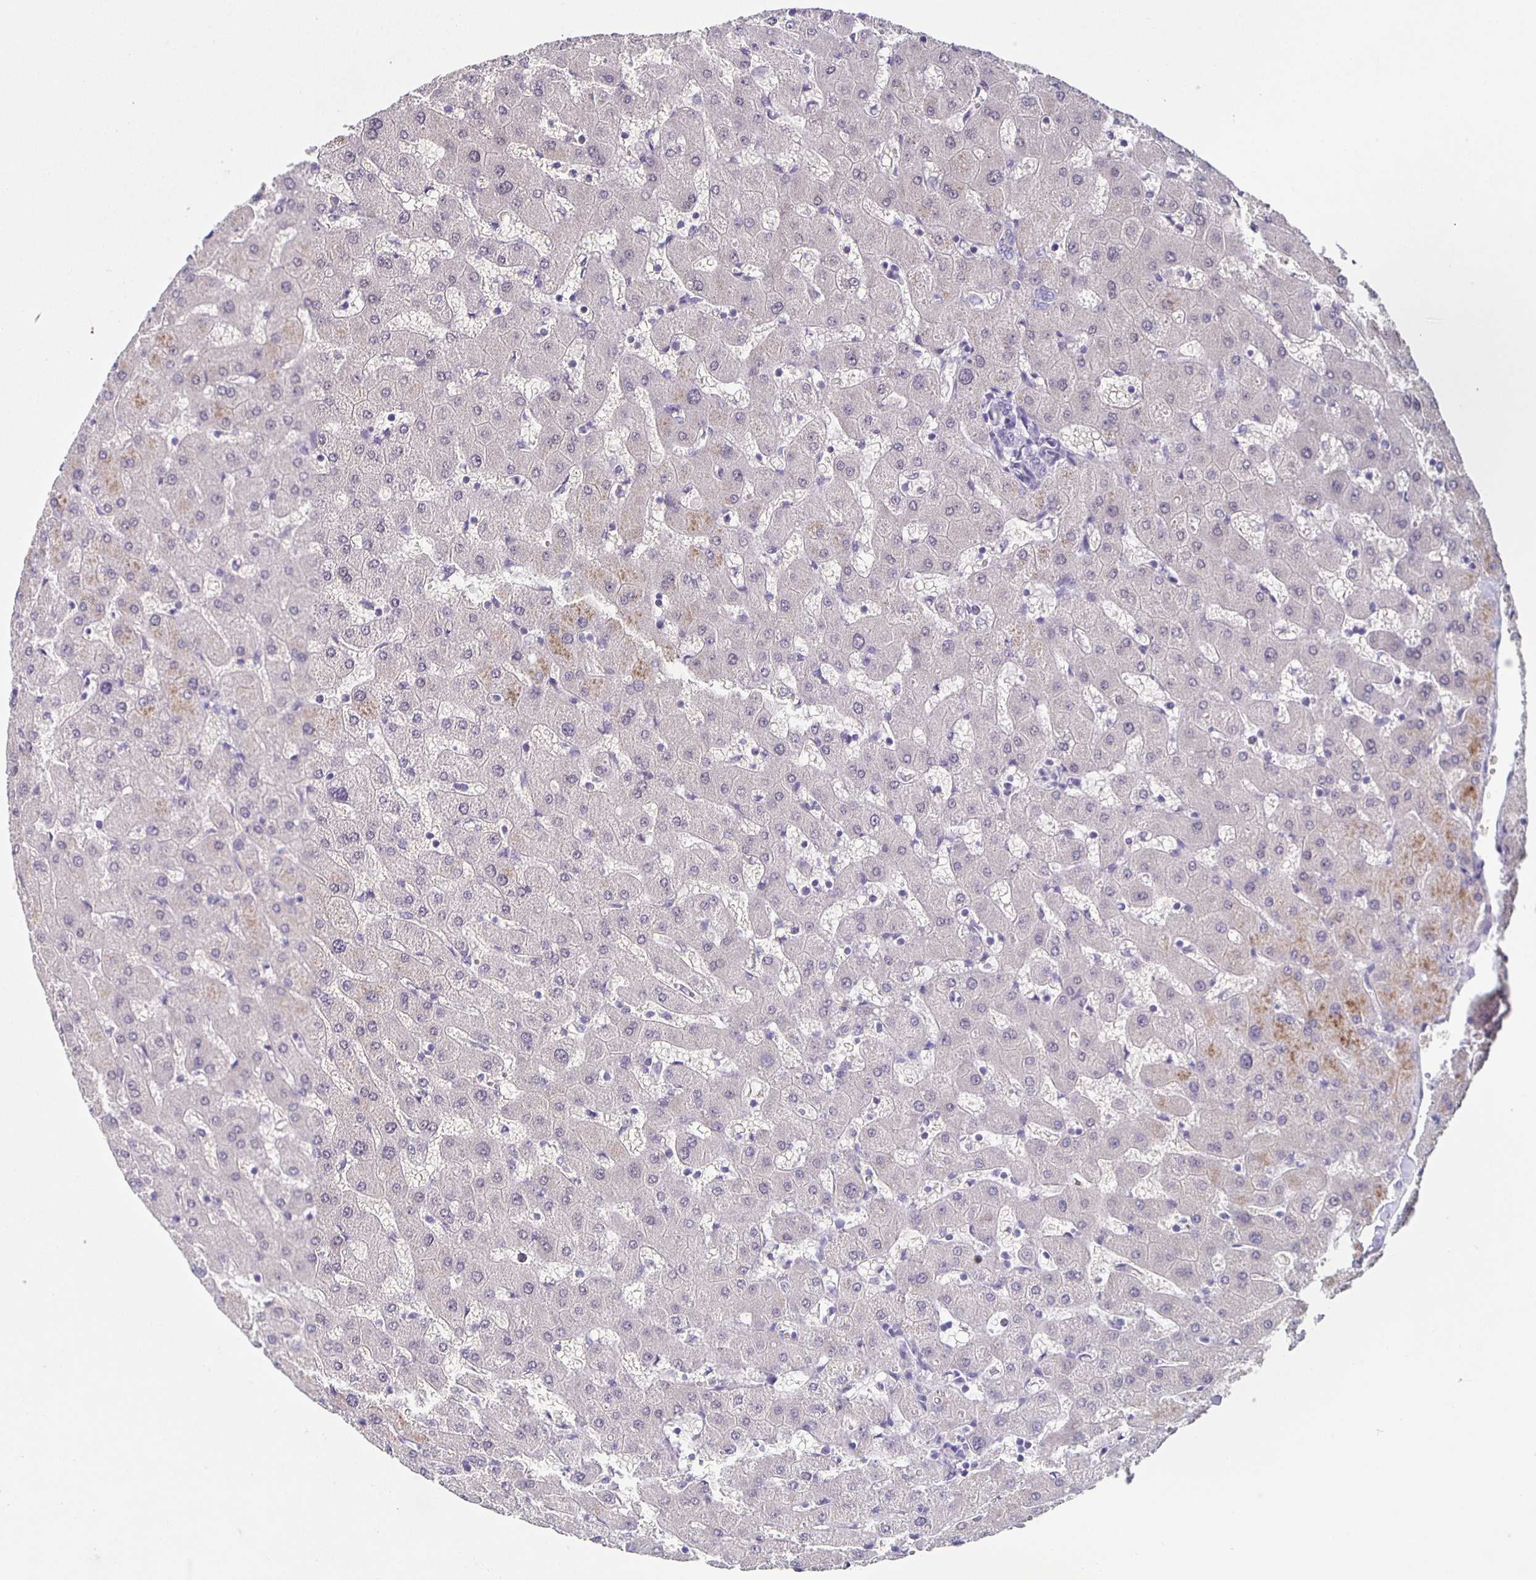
{"staining": {"intensity": "negative", "quantity": "none", "location": "none"}, "tissue": "liver", "cell_type": "Cholangiocytes", "image_type": "normal", "snomed": [{"axis": "morphology", "description": "Normal tissue, NOS"}, {"axis": "topography", "description": "Liver"}], "caption": "High power microscopy micrograph of an IHC micrograph of unremarkable liver, revealing no significant staining in cholangiocytes.", "gene": "CARNS1", "patient": {"sex": "female", "age": 63}}